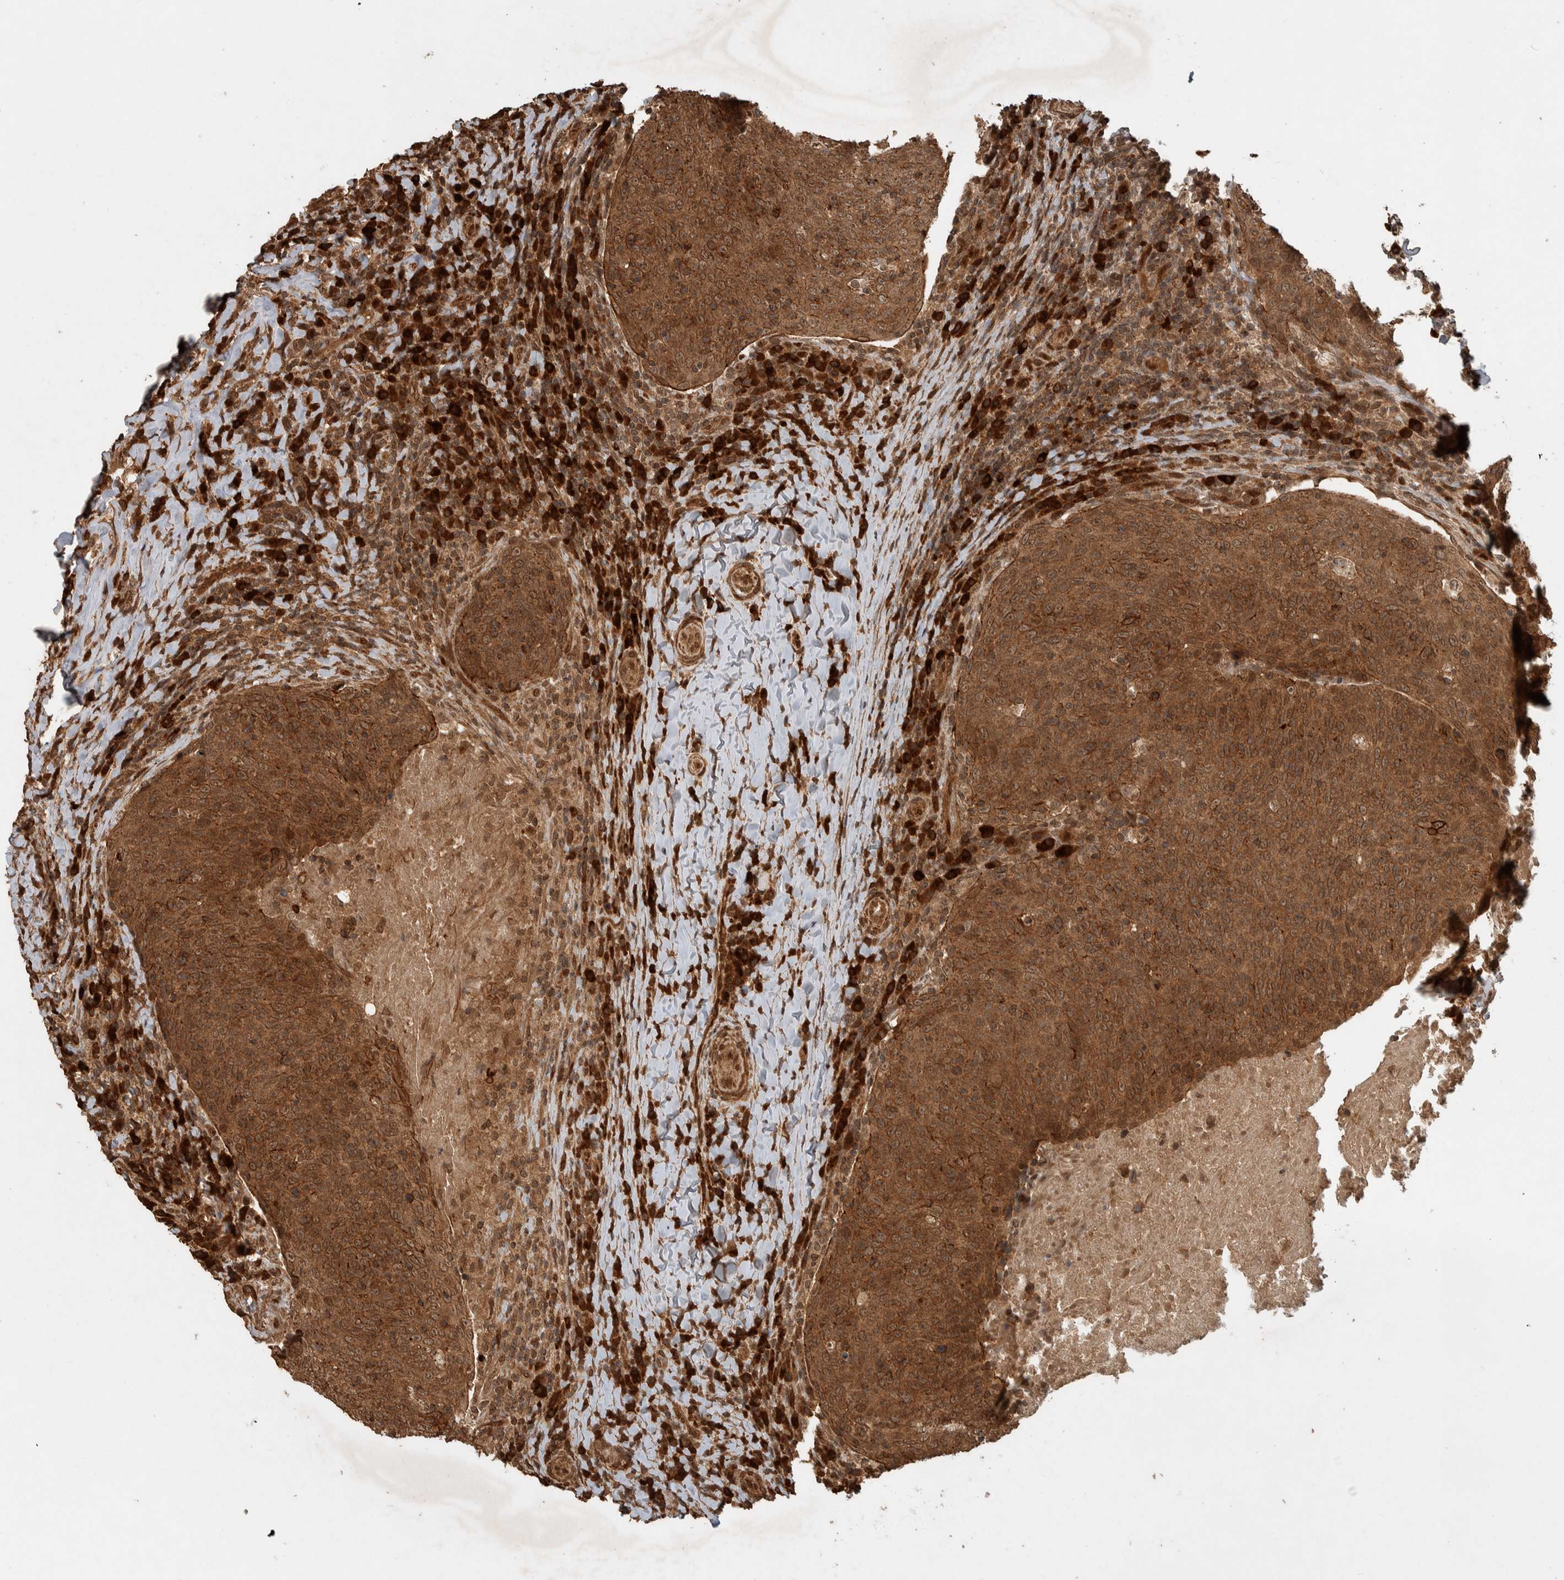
{"staining": {"intensity": "moderate", "quantity": ">75%", "location": "cytoplasmic/membranous"}, "tissue": "head and neck cancer", "cell_type": "Tumor cells", "image_type": "cancer", "snomed": [{"axis": "morphology", "description": "Squamous cell carcinoma, NOS"}, {"axis": "morphology", "description": "Squamous cell carcinoma, metastatic, NOS"}, {"axis": "topography", "description": "Lymph node"}, {"axis": "topography", "description": "Head-Neck"}], "caption": "Immunohistochemical staining of head and neck squamous cell carcinoma exhibits moderate cytoplasmic/membranous protein expression in about >75% of tumor cells.", "gene": "CNTROB", "patient": {"sex": "male", "age": 62}}